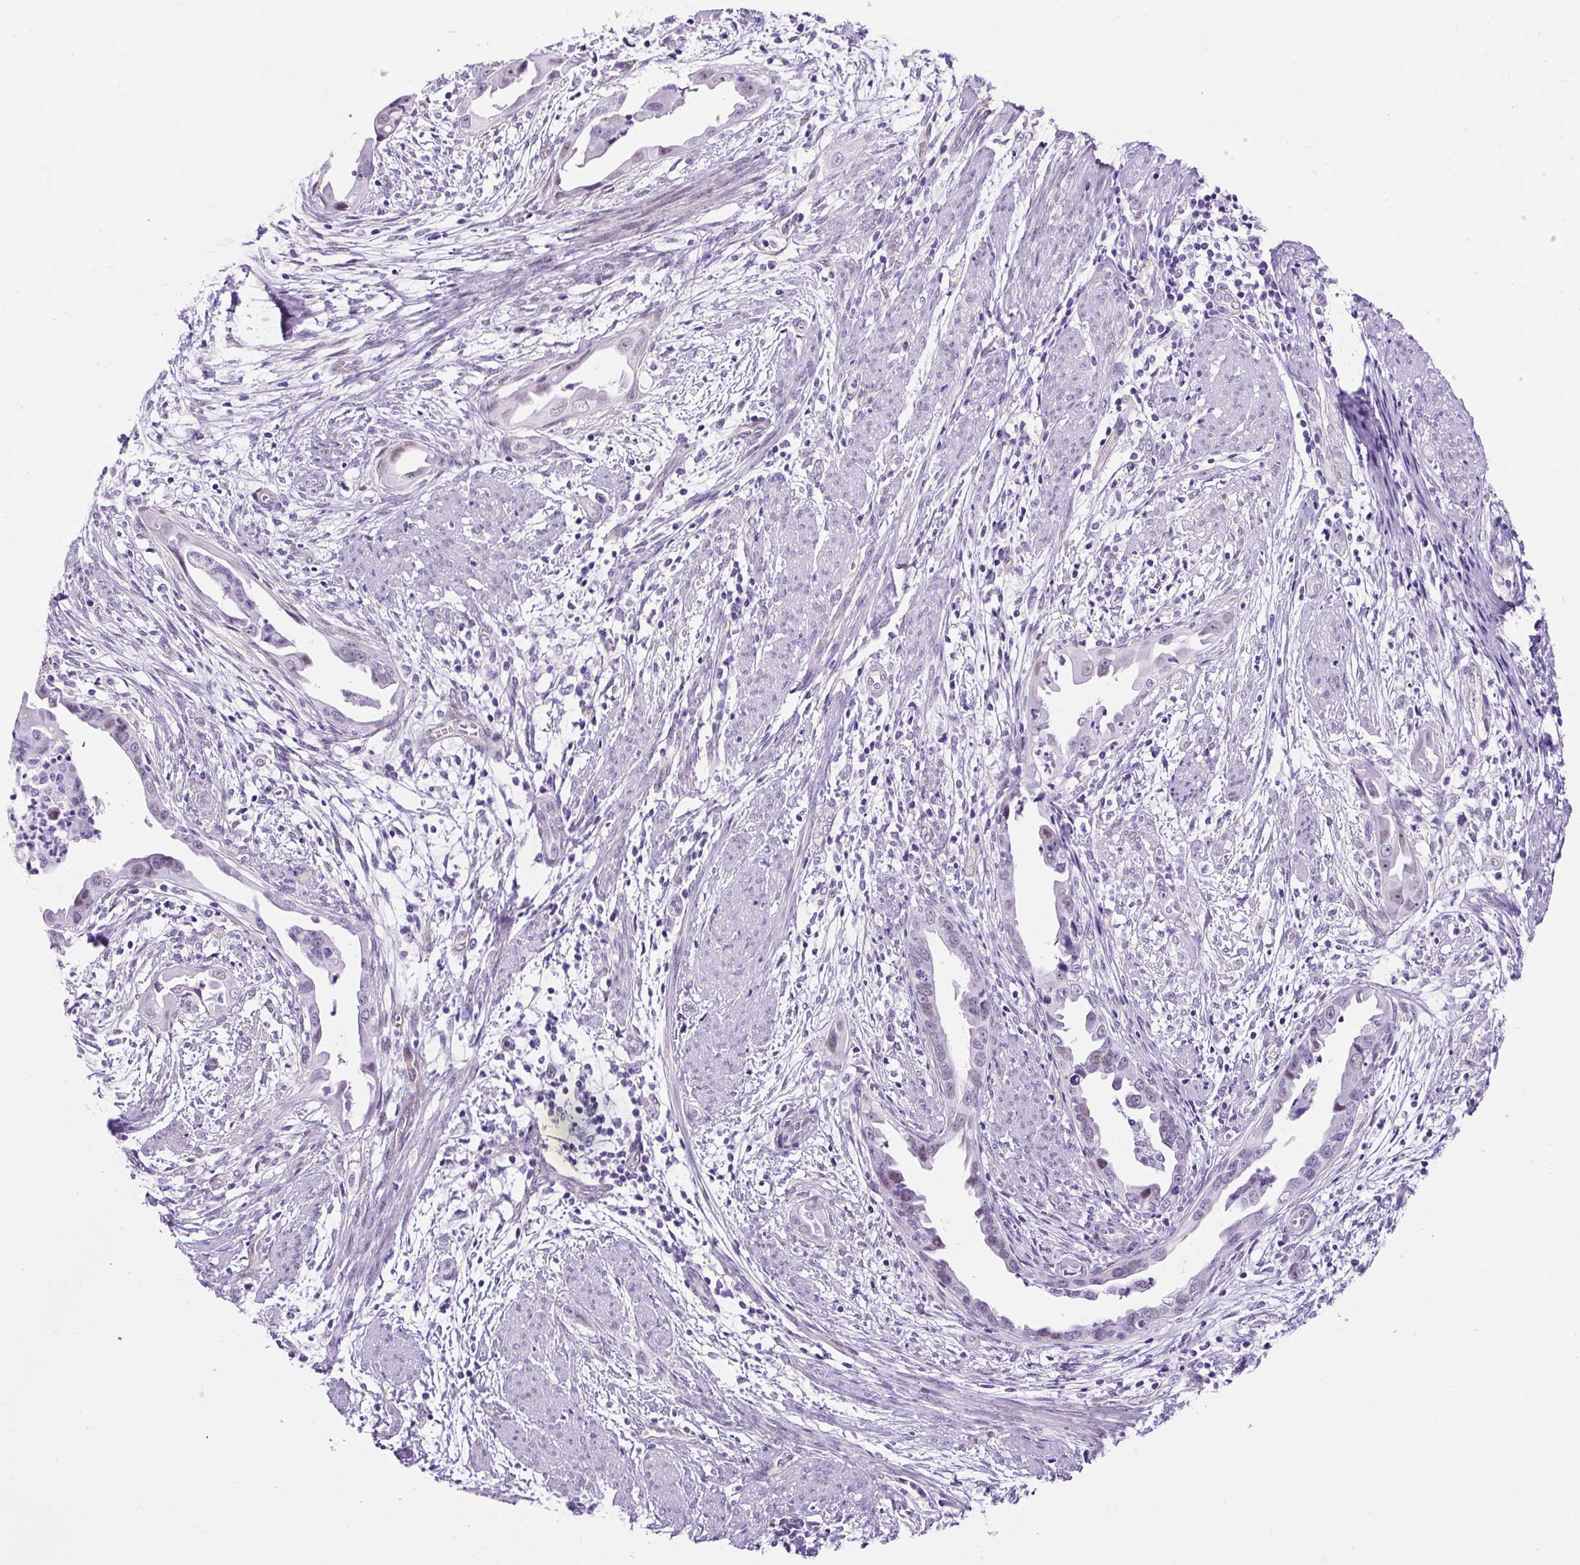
{"staining": {"intensity": "negative", "quantity": "none", "location": "none"}, "tissue": "endometrial cancer", "cell_type": "Tumor cells", "image_type": "cancer", "snomed": [{"axis": "morphology", "description": "Adenocarcinoma, NOS"}, {"axis": "topography", "description": "Endometrium"}], "caption": "A micrograph of endometrial cancer stained for a protein demonstrates no brown staining in tumor cells.", "gene": "KRT12", "patient": {"sex": "female", "age": 57}}